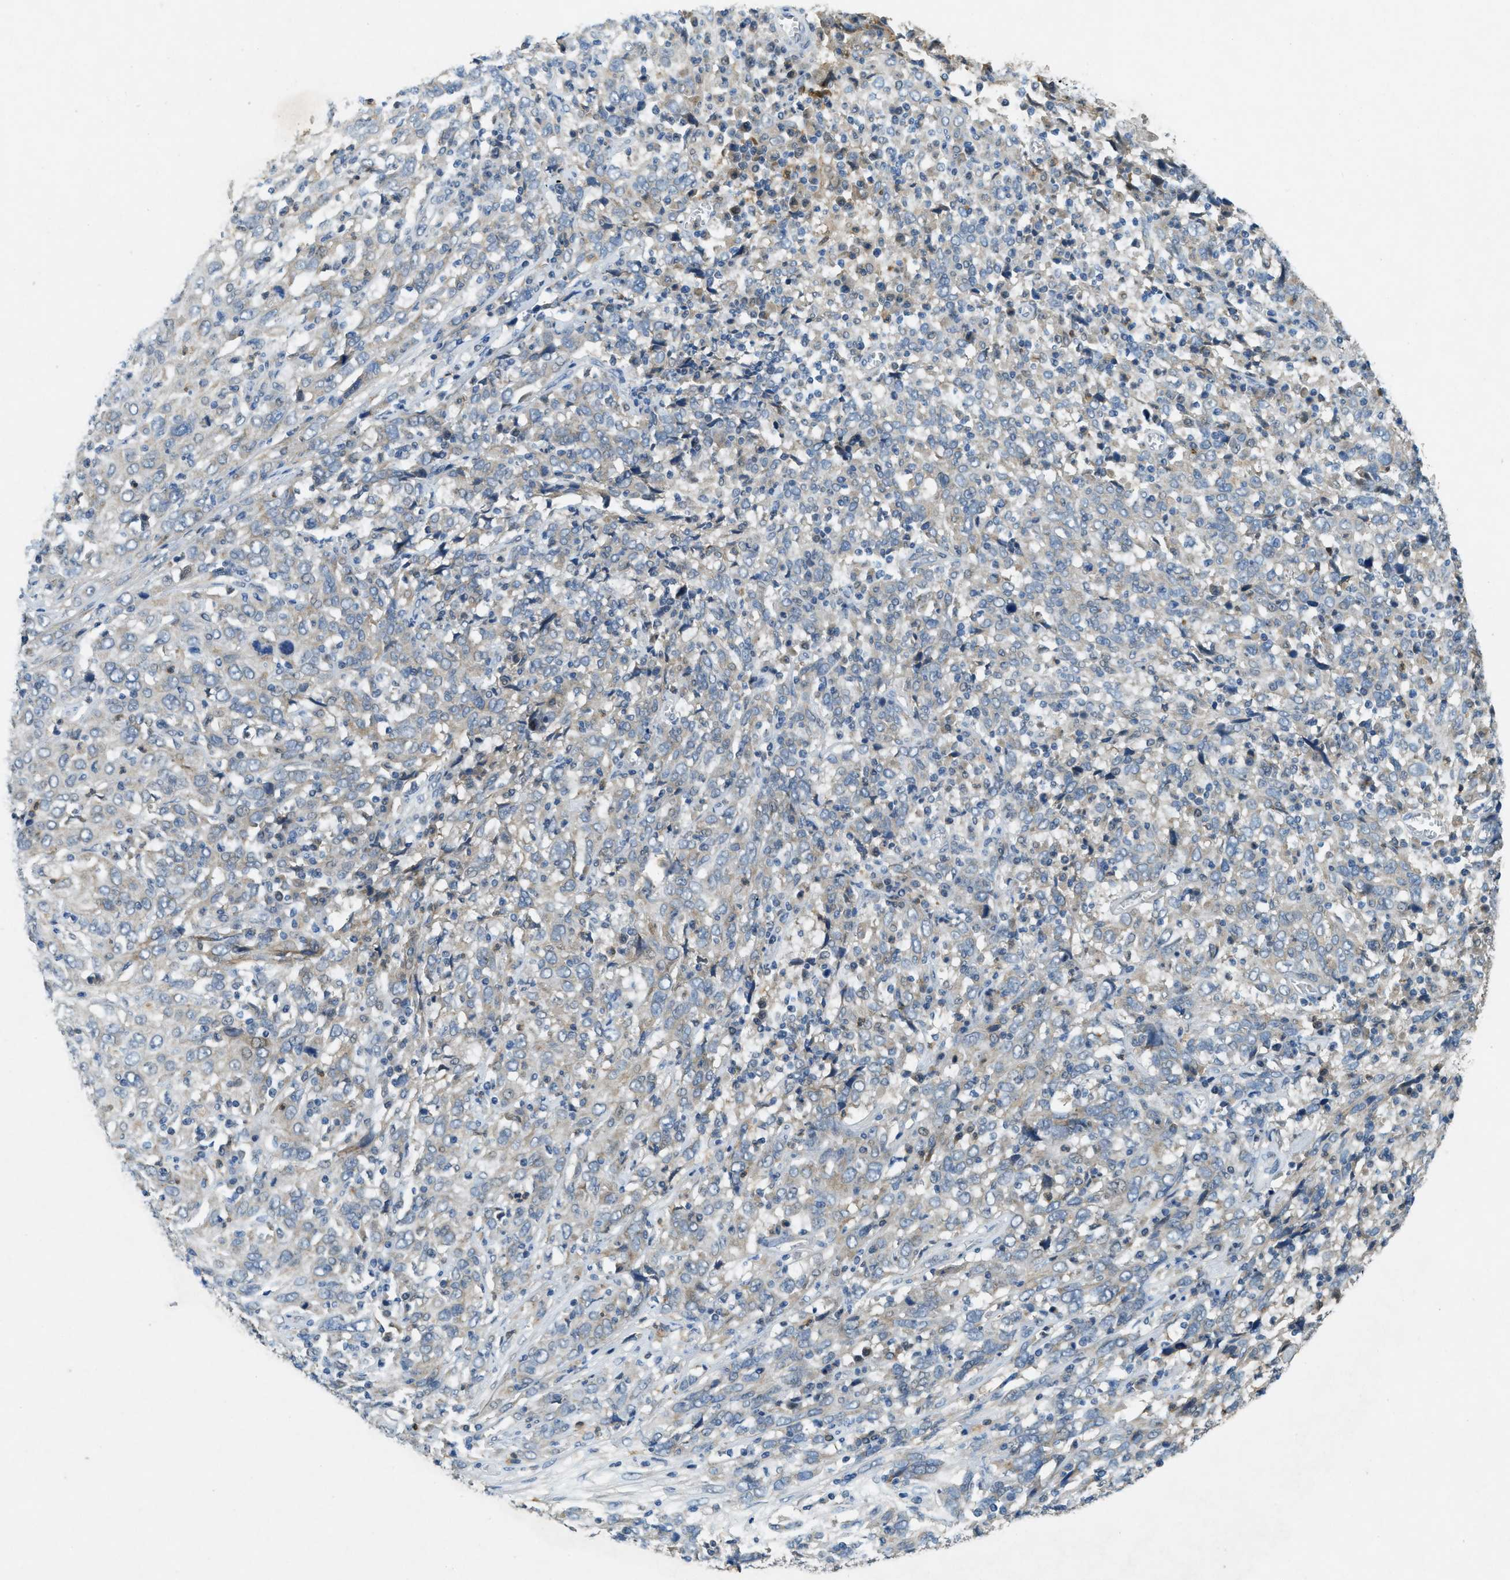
{"staining": {"intensity": "weak", "quantity": "<25%", "location": "cytoplasmic/membranous"}, "tissue": "cervical cancer", "cell_type": "Tumor cells", "image_type": "cancer", "snomed": [{"axis": "morphology", "description": "Squamous cell carcinoma, NOS"}, {"axis": "topography", "description": "Cervix"}], "caption": "The histopathology image displays no significant staining in tumor cells of squamous cell carcinoma (cervical).", "gene": "SNX14", "patient": {"sex": "female", "age": 46}}